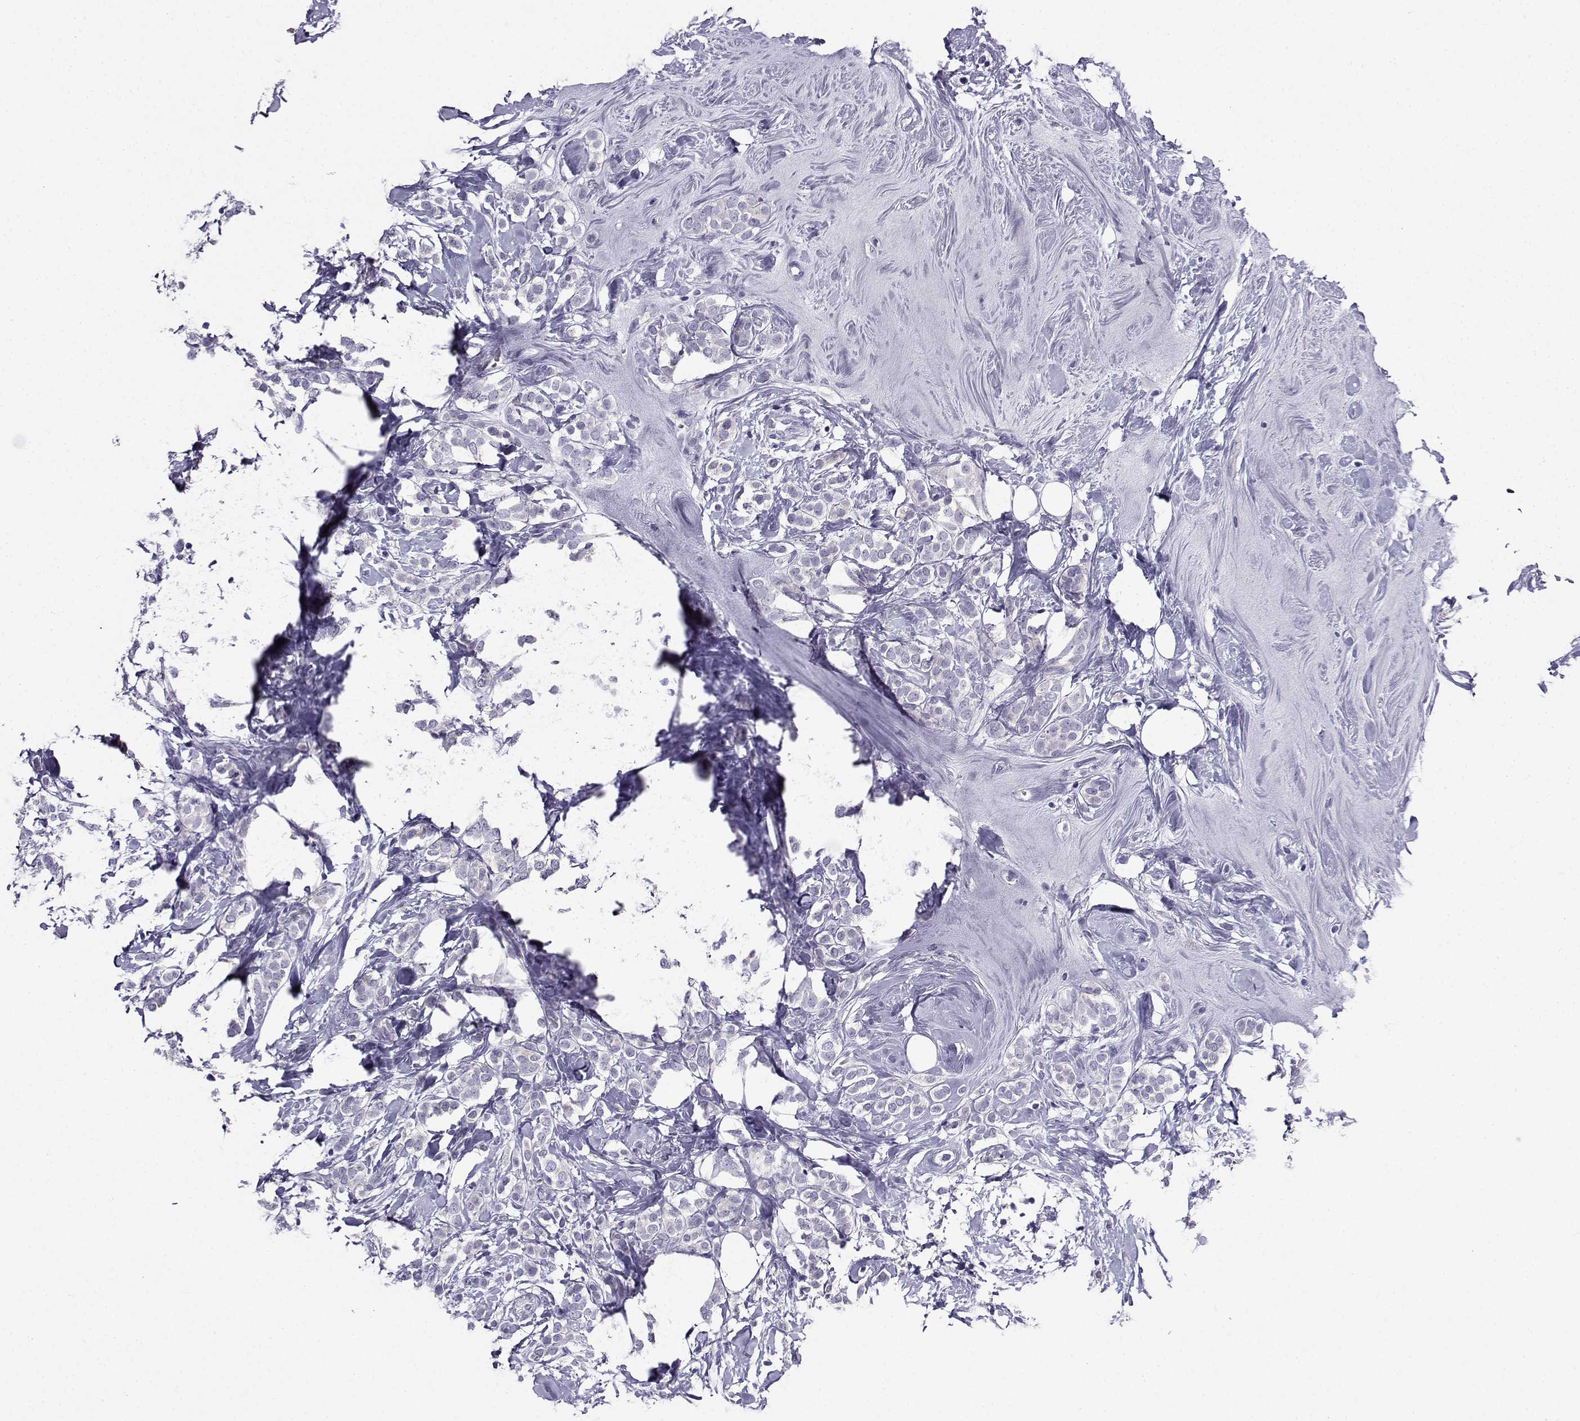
{"staining": {"intensity": "negative", "quantity": "none", "location": "none"}, "tissue": "breast cancer", "cell_type": "Tumor cells", "image_type": "cancer", "snomed": [{"axis": "morphology", "description": "Lobular carcinoma"}, {"axis": "topography", "description": "Breast"}], "caption": "There is no significant positivity in tumor cells of breast cancer.", "gene": "LINGO1", "patient": {"sex": "female", "age": 49}}